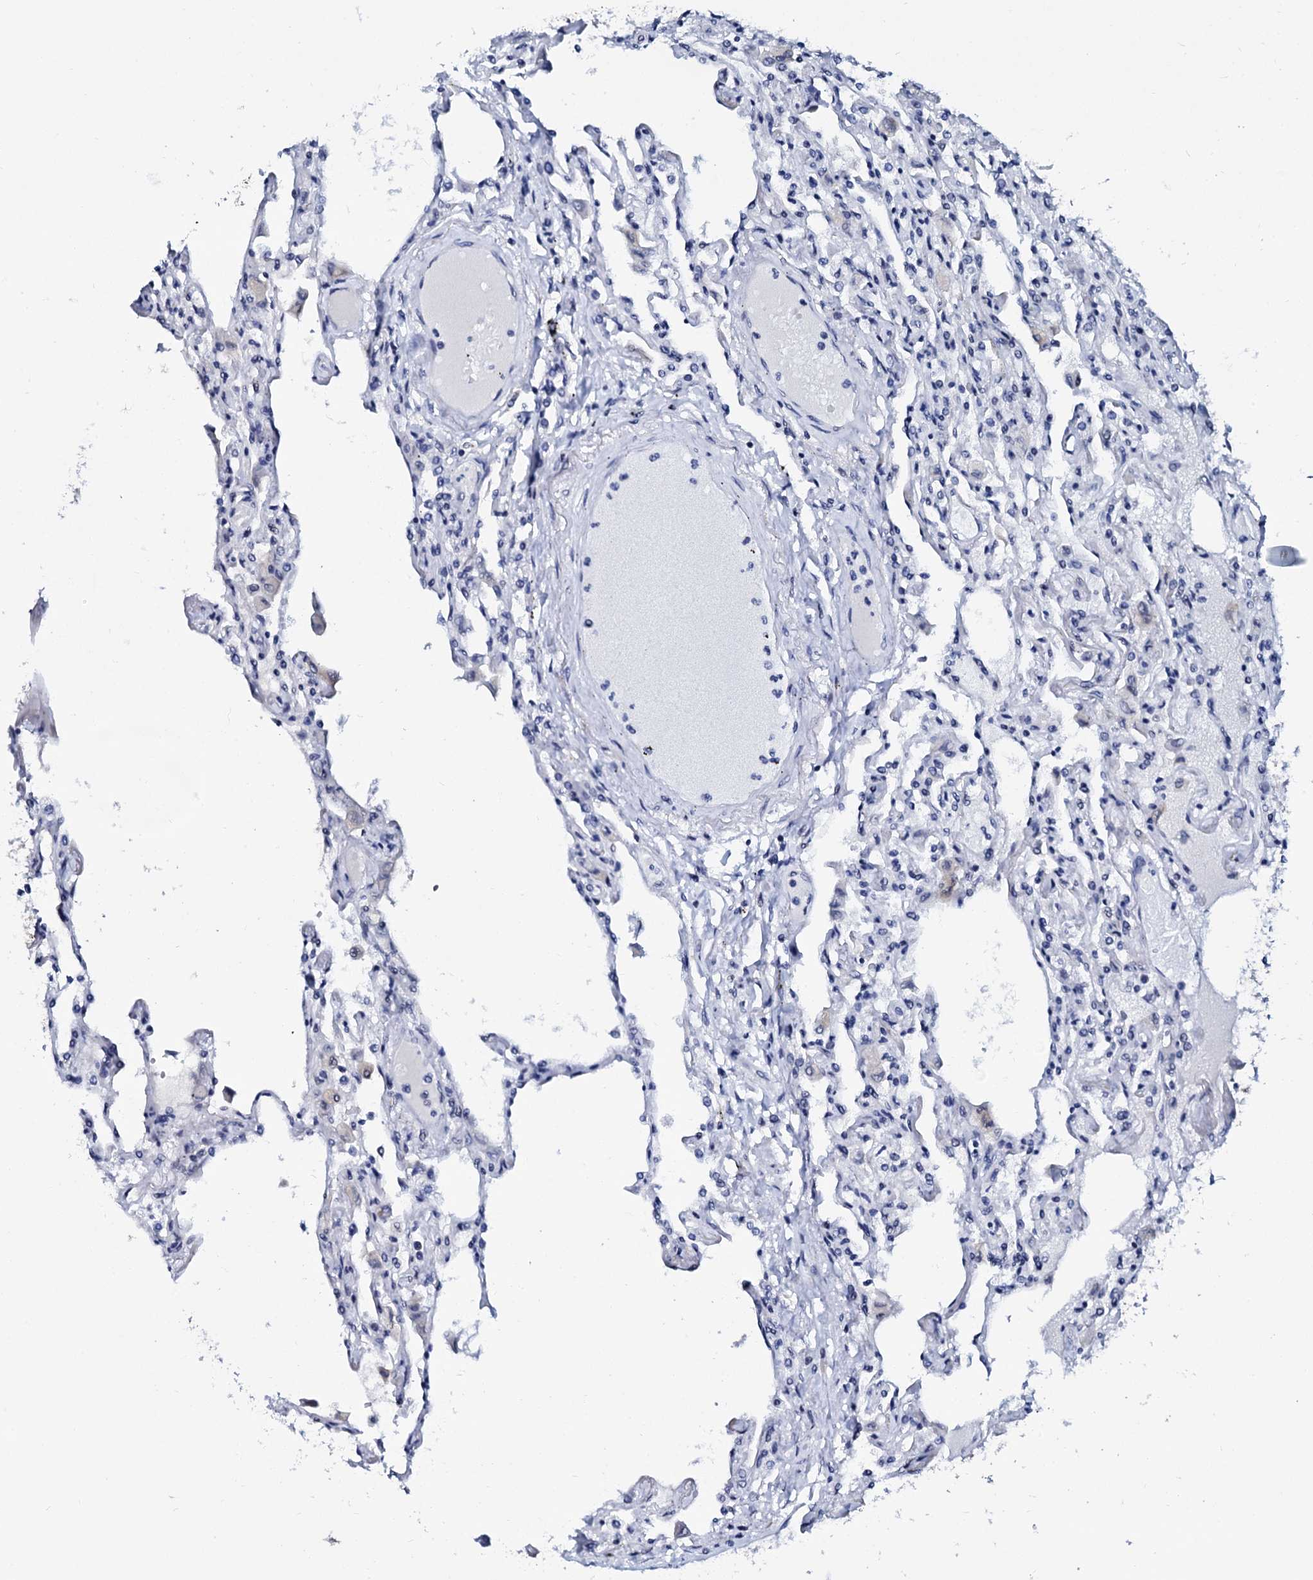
{"staining": {"intensity": "negative", "quantity": "none", "location": "none"}, "tissue": "lung", "cell_type": "Alveolar cells", "image_type": "normal", "snomed": [{"axis": "morphology", "description": "Normal tissue, NOS"}, {"axis": "topography", "description": "Bronchus"}, {"axis": "topography", "description": "Lung"}], "caption": "This is an immunohistochemistry histopathology image of normal human lung. There is no positivity in alveolar cells.", "gene": "SPATA19", "patient": {"sex": "female", "age": 49}}